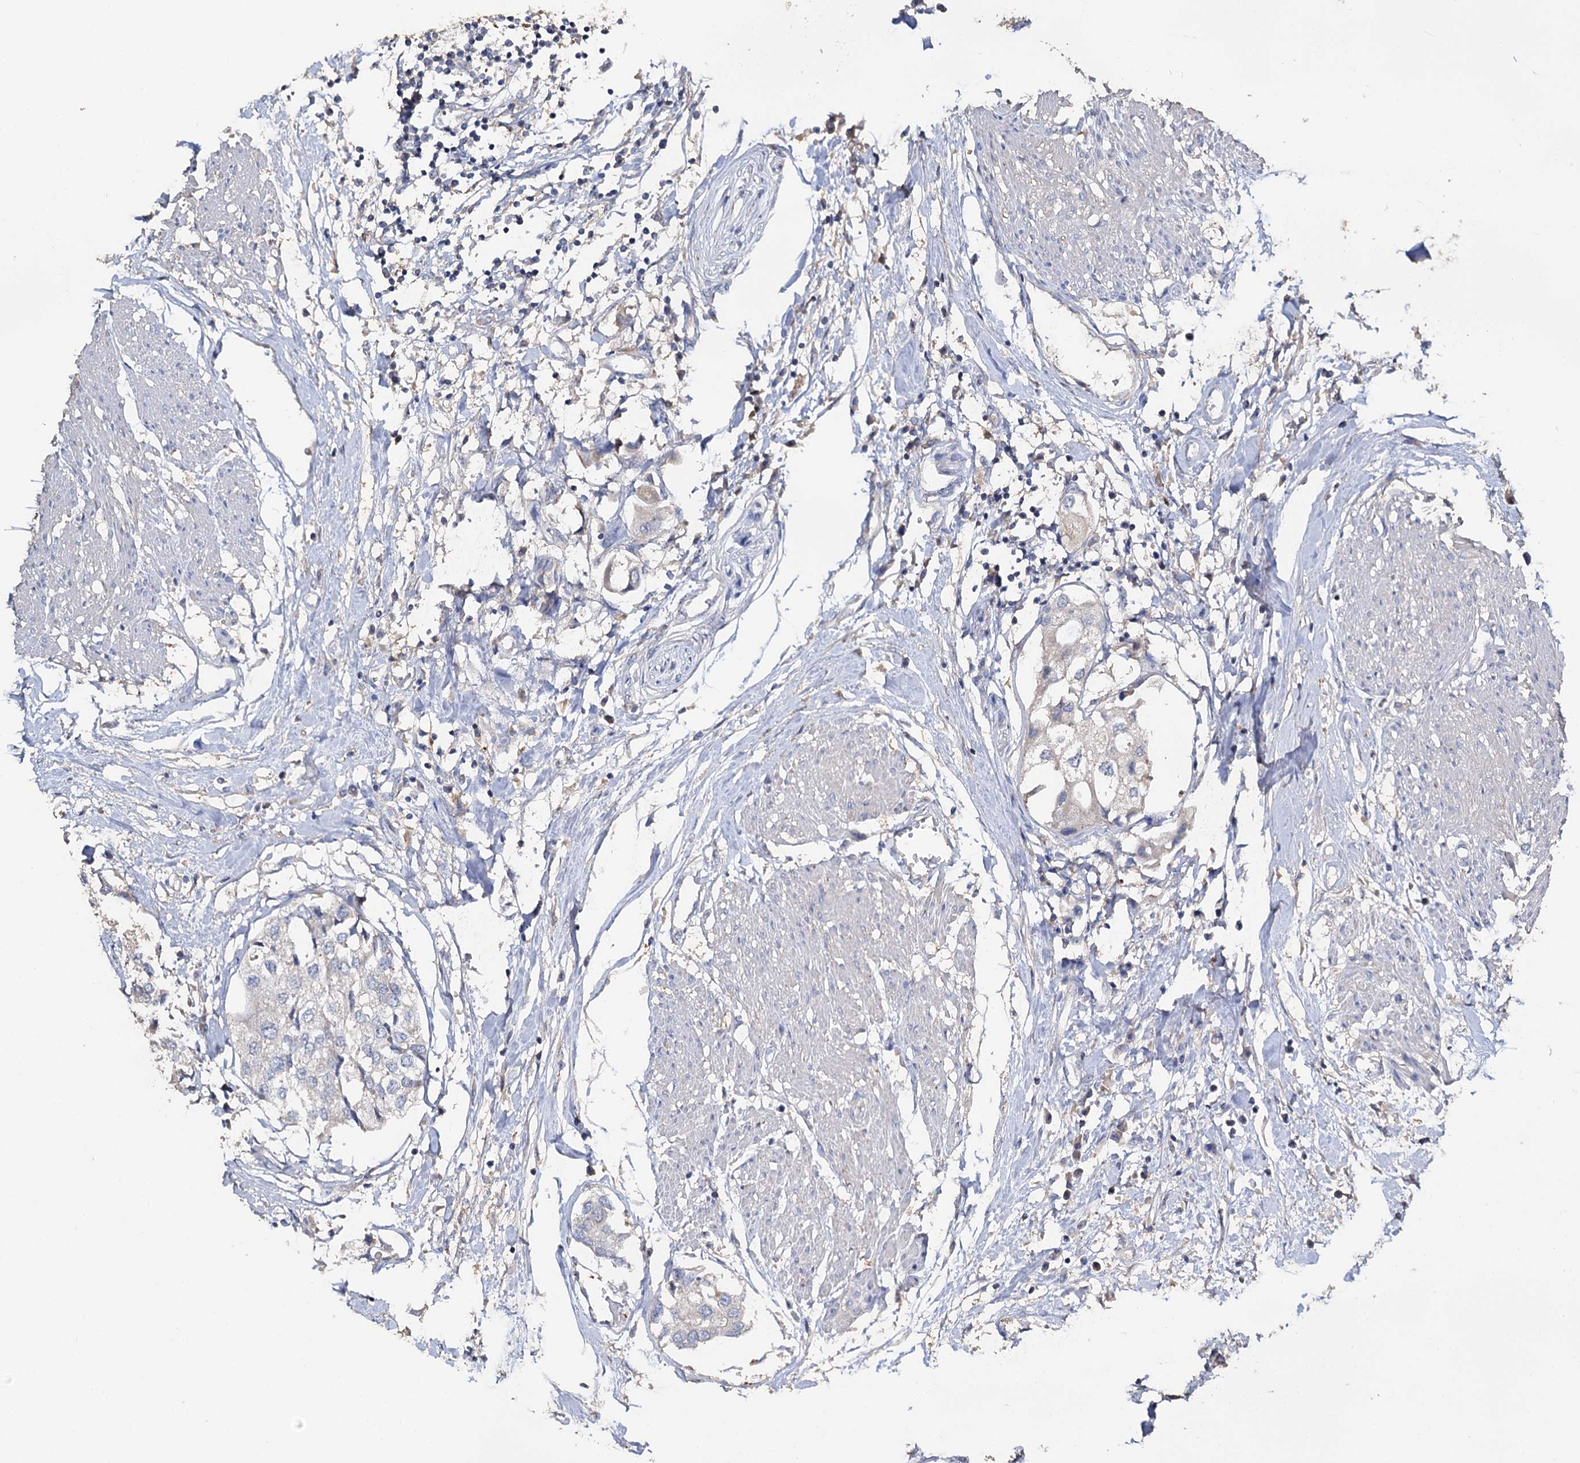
{"staining": {"intensity": "negative", "quantity": "none", "location": "none"}, "tissue": "urothelial cancer", "cell_type": "Tumor cells", "image_type": "cancer", "snomed": [{"axis": "morphology", "description": "Urothelial carcinoma, High grade"}, {"axis": "topography", "description": "Urinary bladder"}], "caption": "Tumor cells show no significant staining in urothelial cancer. (IHC, brightfield microscopy, high magnification).", "gene": "DNAH6", "patient": {"sex": "male", "age": 64}}